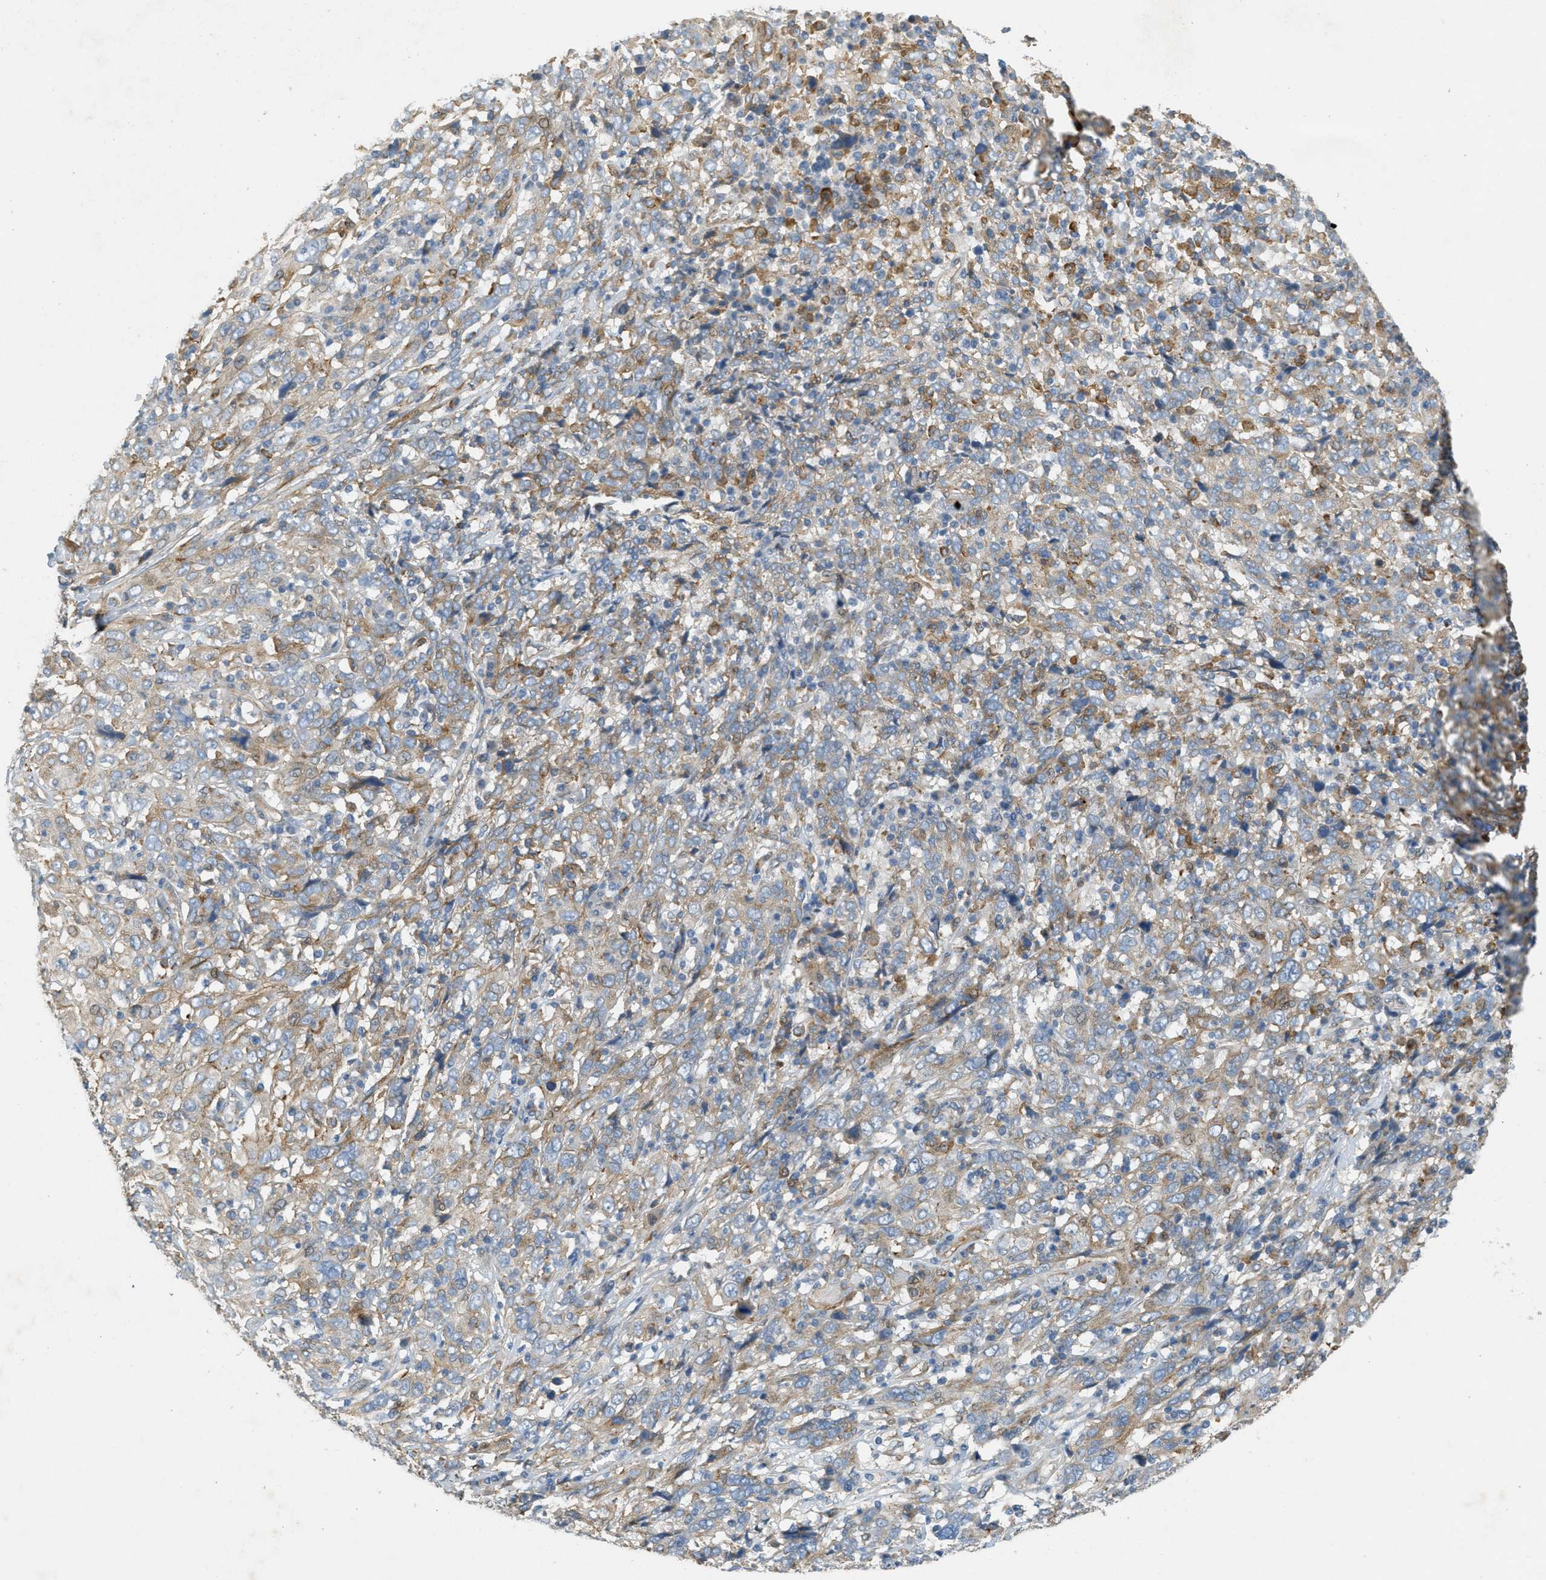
{"staining": {"intensity": "weak", "quantity": "25%-75%", "location": "cytoplasmic/membranous"}, "tissue": "cervical cancer", "cell_type": "Tumor cells", "image_type": "cancer", "snomed": [{"axis": "morphology", "description": "Squamous cell carcinoma, NOS"}, {"axis": "topography", "description": "Cervix"}], "caption": "The histopathology image displays immunohistochemical staining of cervical cancer (squamous cell carcinoma). There is weak cytoplasmic/membranous expression is identified in approximately 25%-75% of tumor cells.", "gene": "ADCY5", "patient": {"sex": "female", "age": 46}}